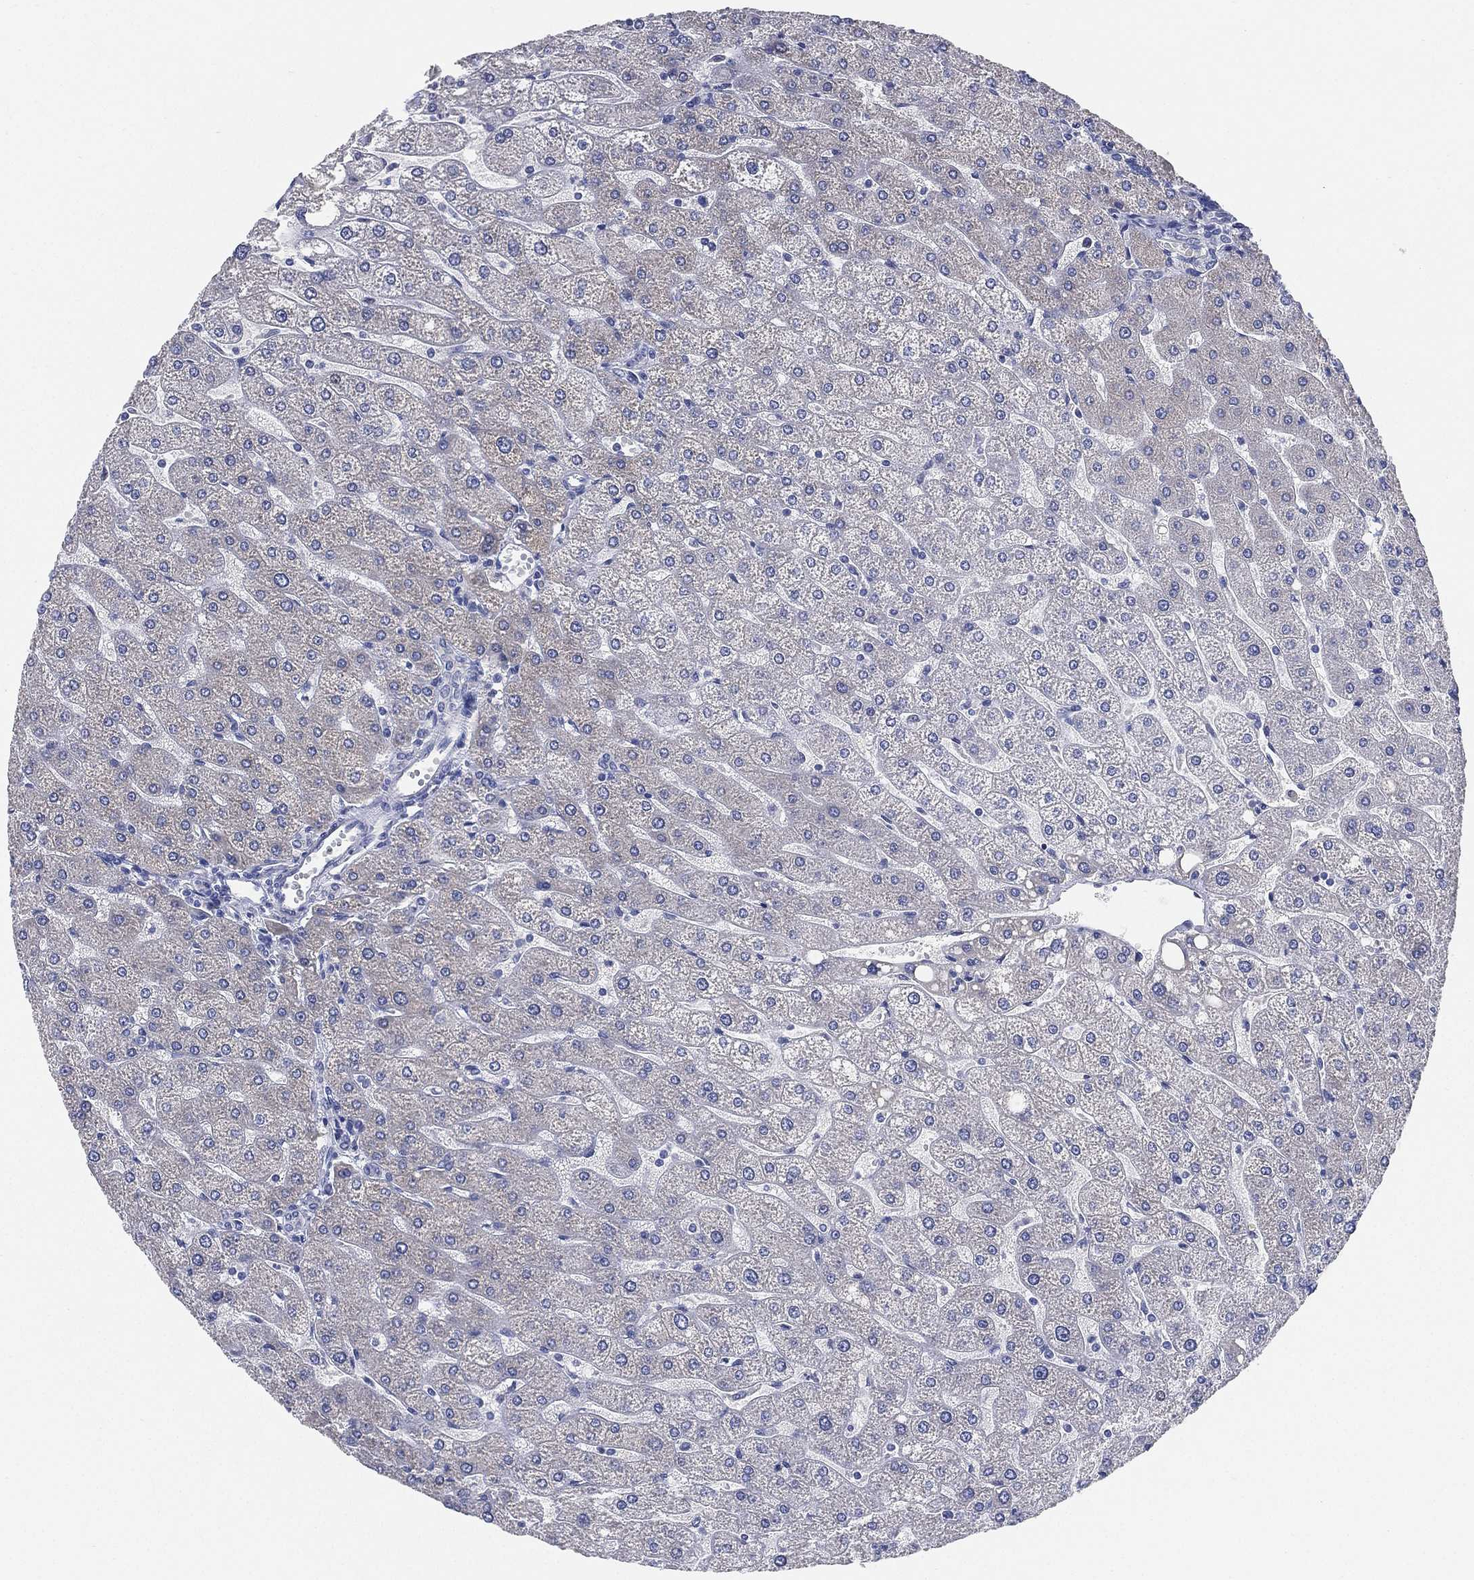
{"staining": {"intensity": "negative", "quantity": "none", "location": "none"}, "tissue": "liver", "cell_type": "Cholangiocytes", "image_type": "normal", "snomed": [{"axis": "morphology", "description": "Normal tissue, NOS"}, {"axis": "topography", "description": "Liver"}], "caption": "This is a image of IHC staining of unremarkable liver, which shows no expression in cholangiocytes. (DAB (3,3'-diaminobenzidine) IHC with hematoxylin counter stain).", "gene": "IYD", "patient": {"sex": "male", "age": 67}}